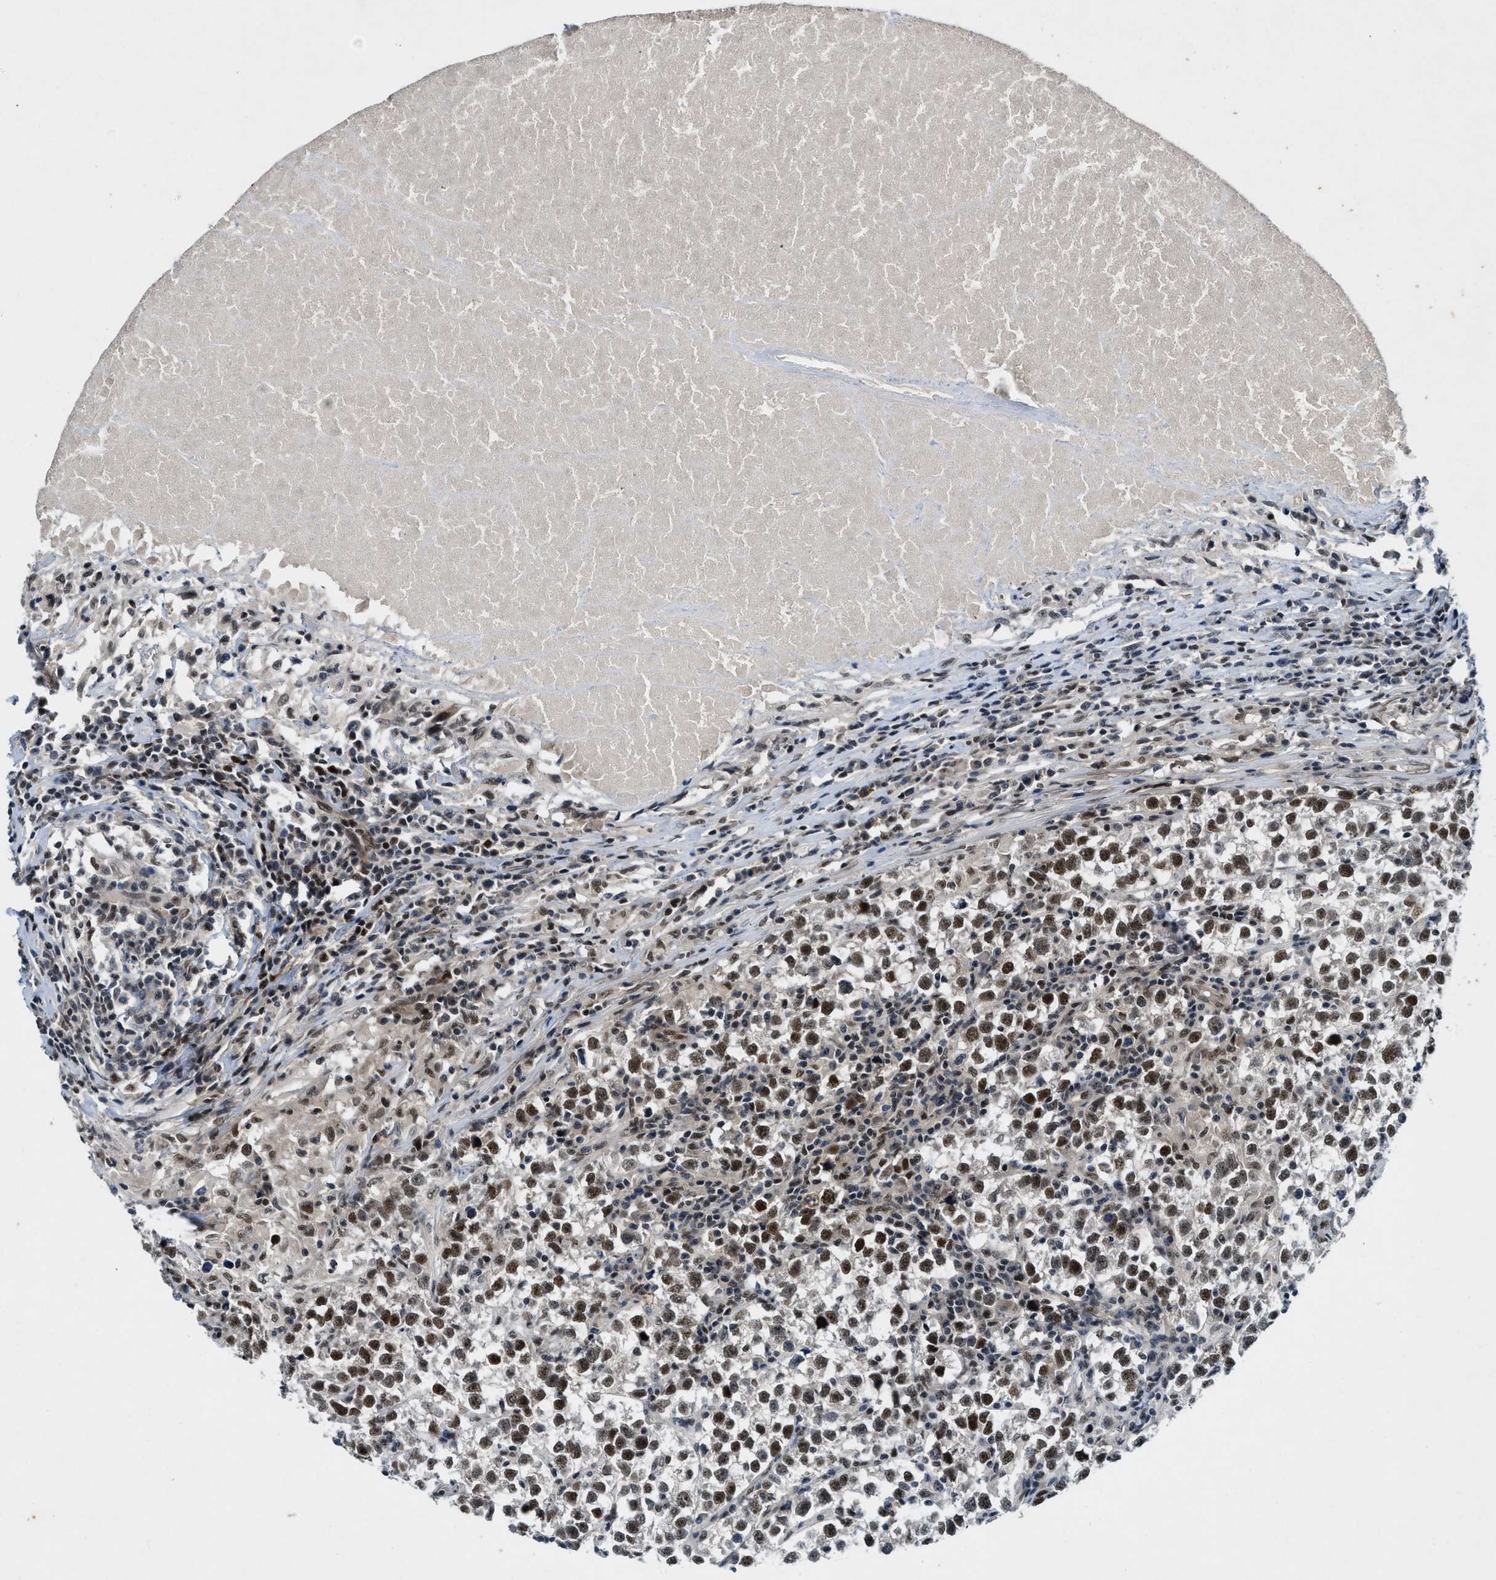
{"staining": {"intensity": "strong", "quantity": ">75%", "location": "nuclear"}, "tissue": "testis cancer", "cell_type": "Tumor cells", "image_type": "cancer", "snomed": [{"axis": "morphology", "description": "Normal tissue, NOS"}, {"axis": "morphology", "description": "Seminoma, NOS"}, {"axis": "topography", "description": "Testis"}], "caption": "IHC staining of testis seminoma, which displays high levels of strong nuclear staining in about >75% of tumor cells indicating strong nuclear protein expression. The staining was performed using DAB (3,3'-diaminobenzidine) (brown) for protein detection and nuclei were counterstained in hematoxylin (blue).", "gene": "NCOA1", "patient": {"sex": "male", "age": 43}}